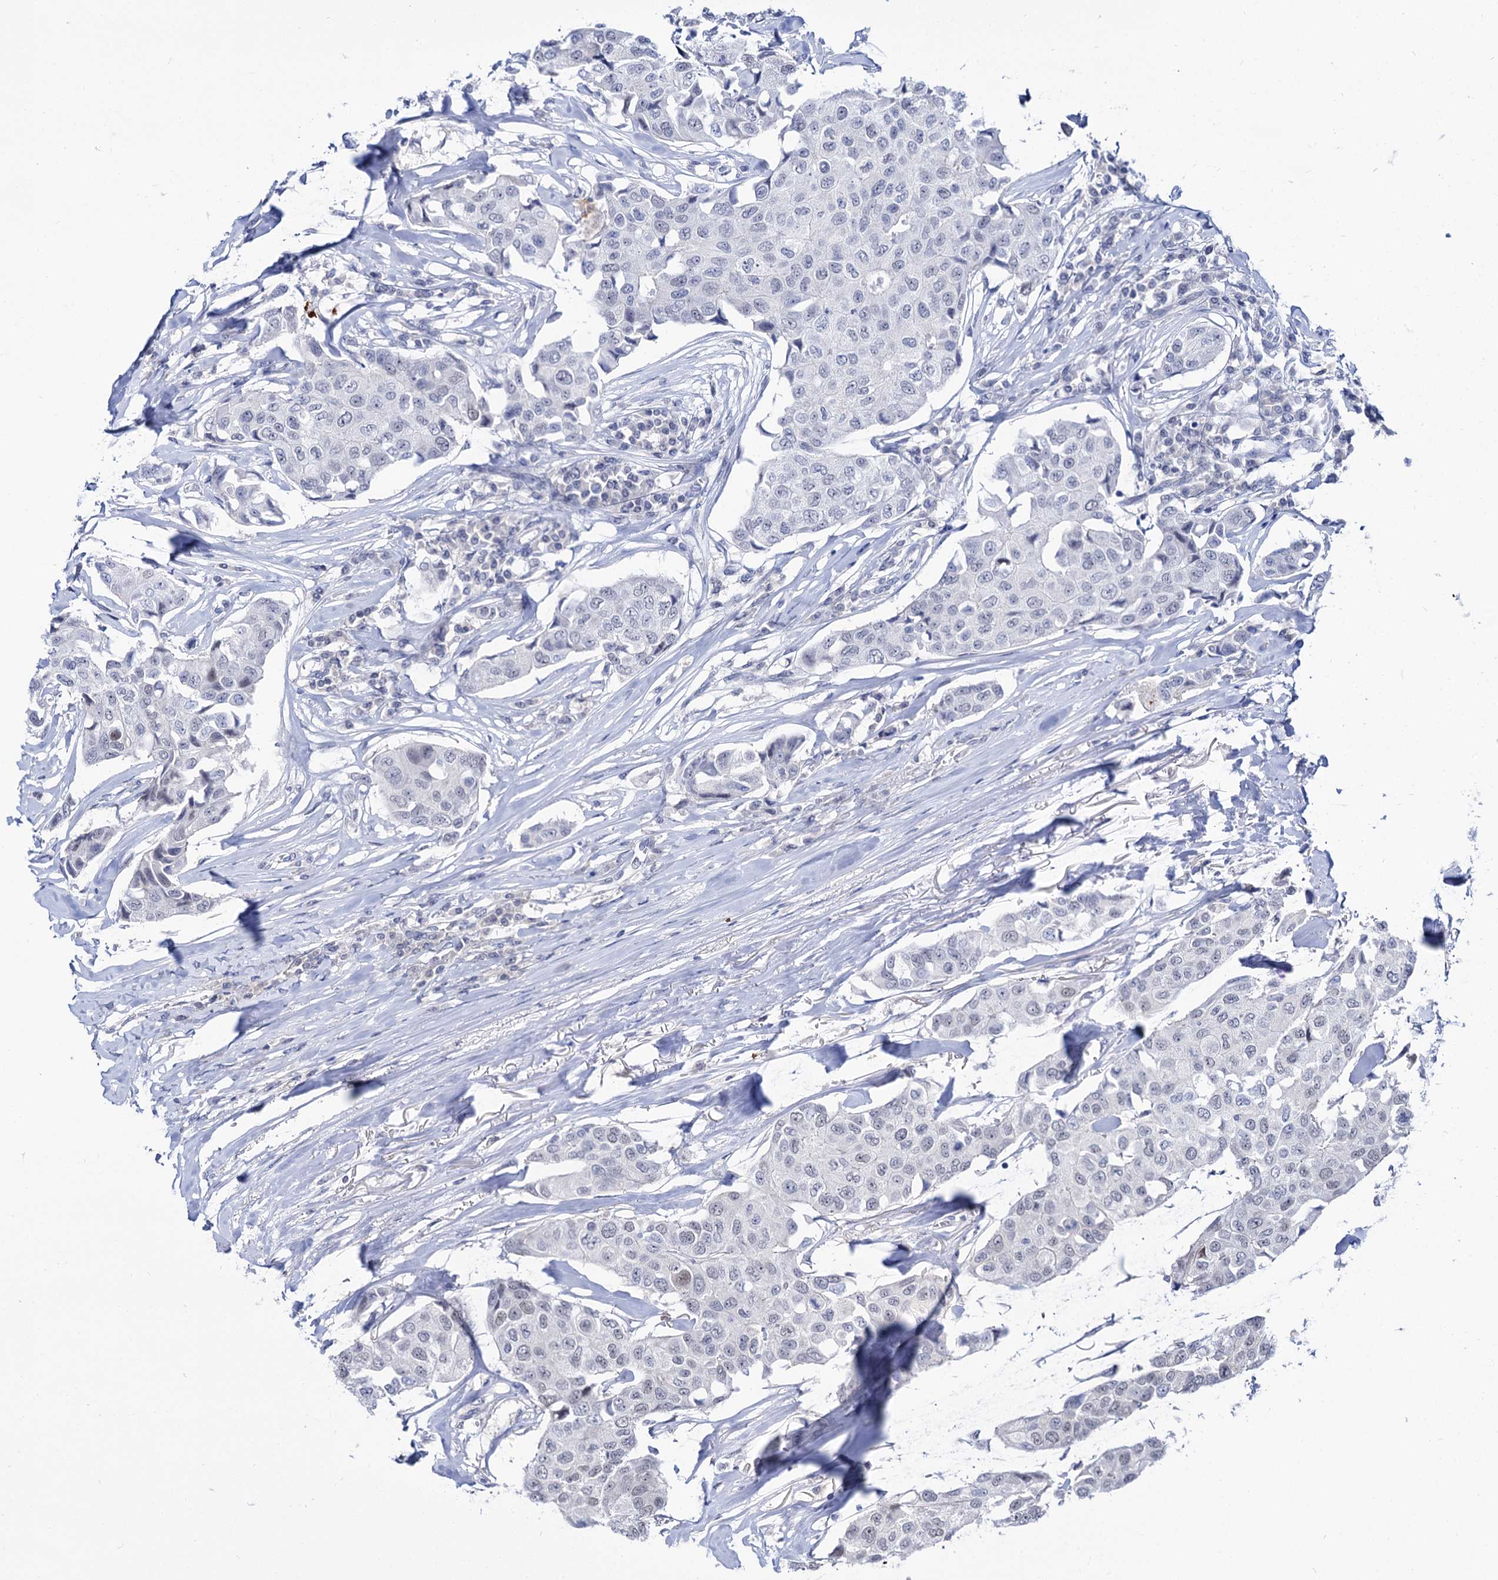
{"staining": {"intensity": "negative", "quantity": "none", "location": "none"}, "tissue": "breast cancer", "cell_type": "Tumor cells", "image_type": "cancer", "snomed": [{"axis": "morphology", "description": "Duct carcinoma"}, {"axis": "topography", "description": "Breast"}], "caption": "An IHC photomicrograph of breast cancer is shown. There is no staining in tumor cells of breast cancer.", "gene": "NEK10", "patient": {"sex": "female", "age": 80}}